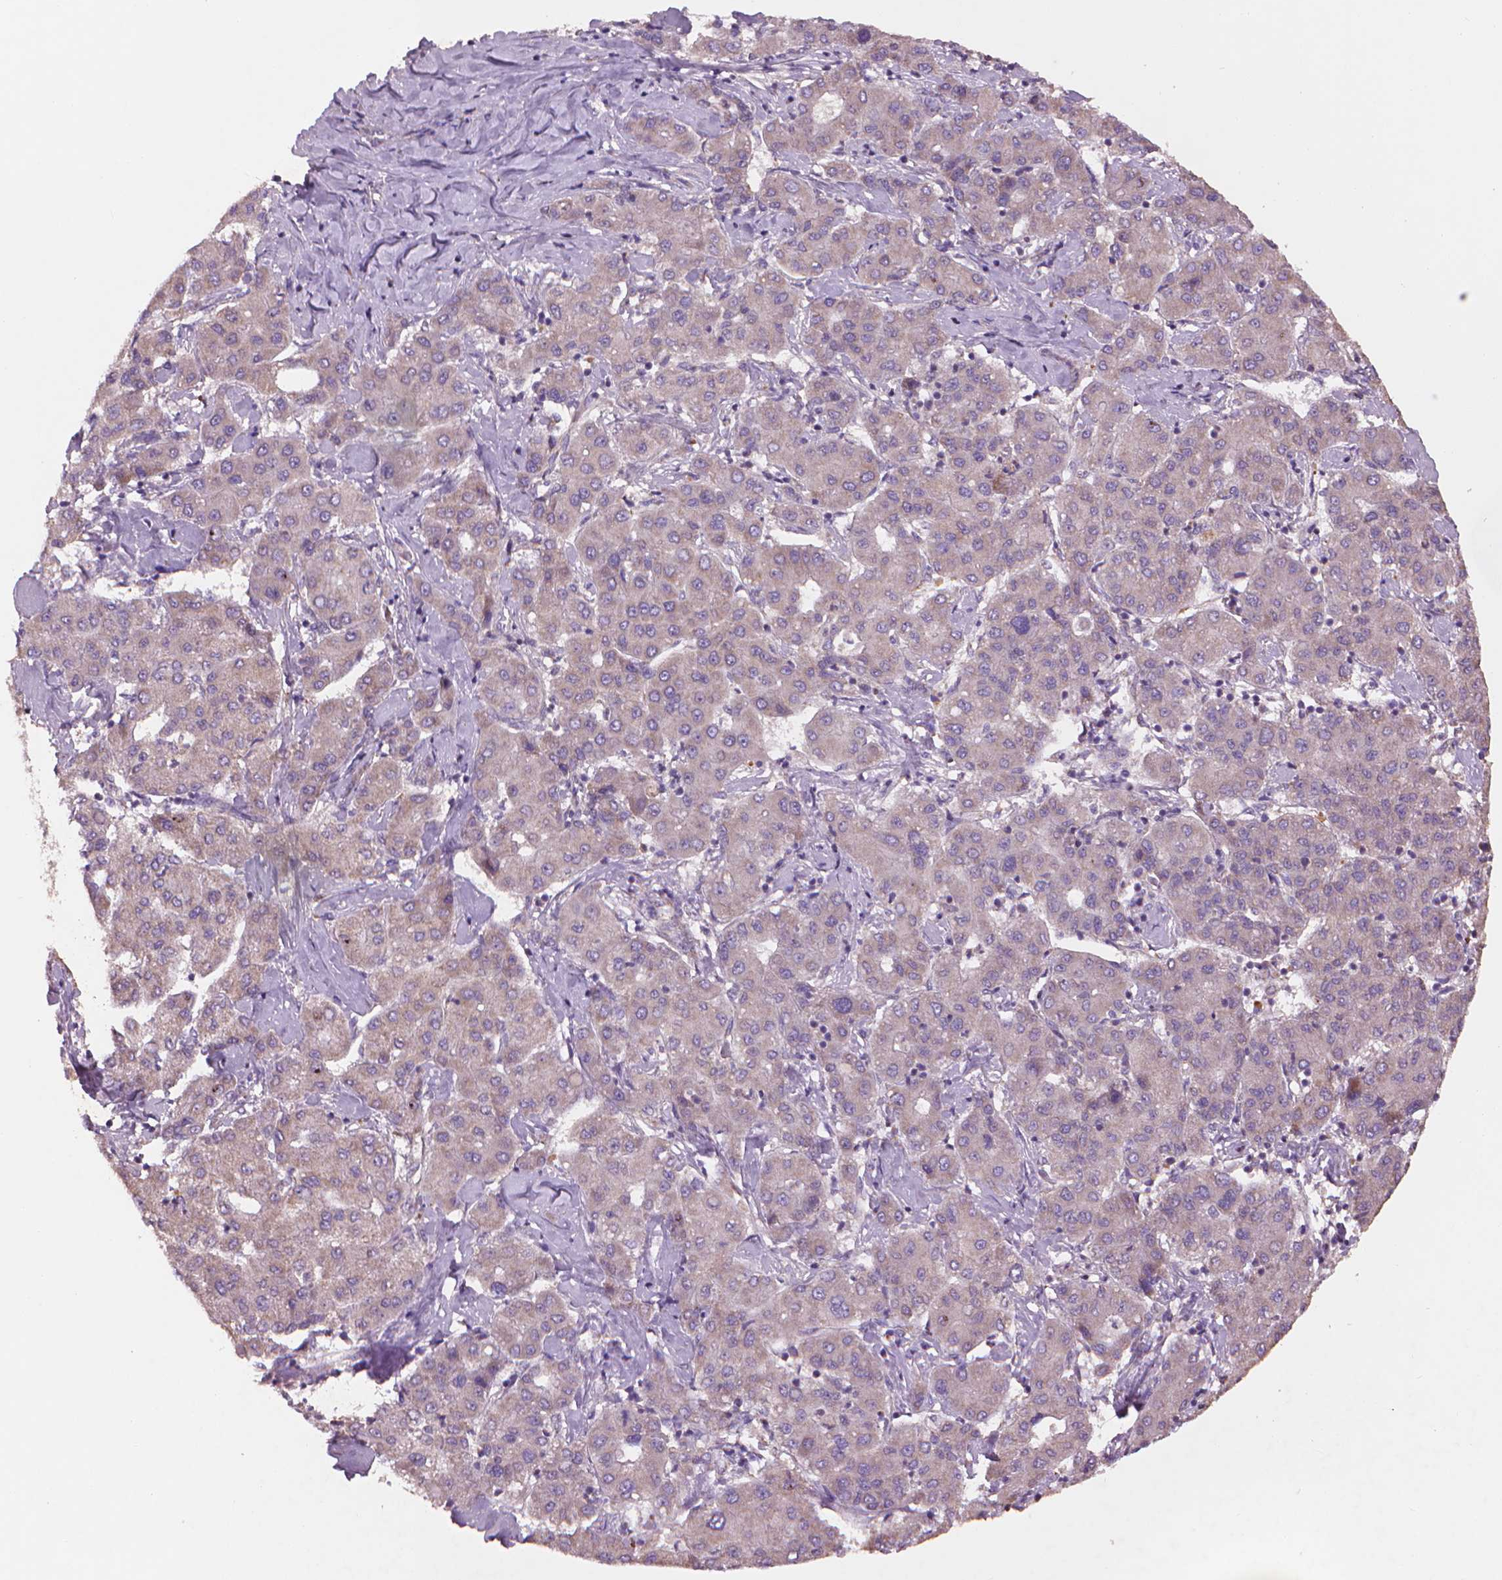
{"staining": {"intensity": "negative", "quantity": "none", "location": "none"}, "tissue": "liver cancer", "cell_type": "Tumor cells", "image_type": "cancer", "snomed": [{"axis": "morphology", "description": "Carcinoma, Hepatocellular, NOS"}, {"axis": "topography", "description": "Liver"}], "caption": "Photomicrograph shows no significant protein staining in tumor cells of liver hepatocellular carcinoma.", "gene": "NLRX1", "patient": {"sex": "male", "age": 65}}